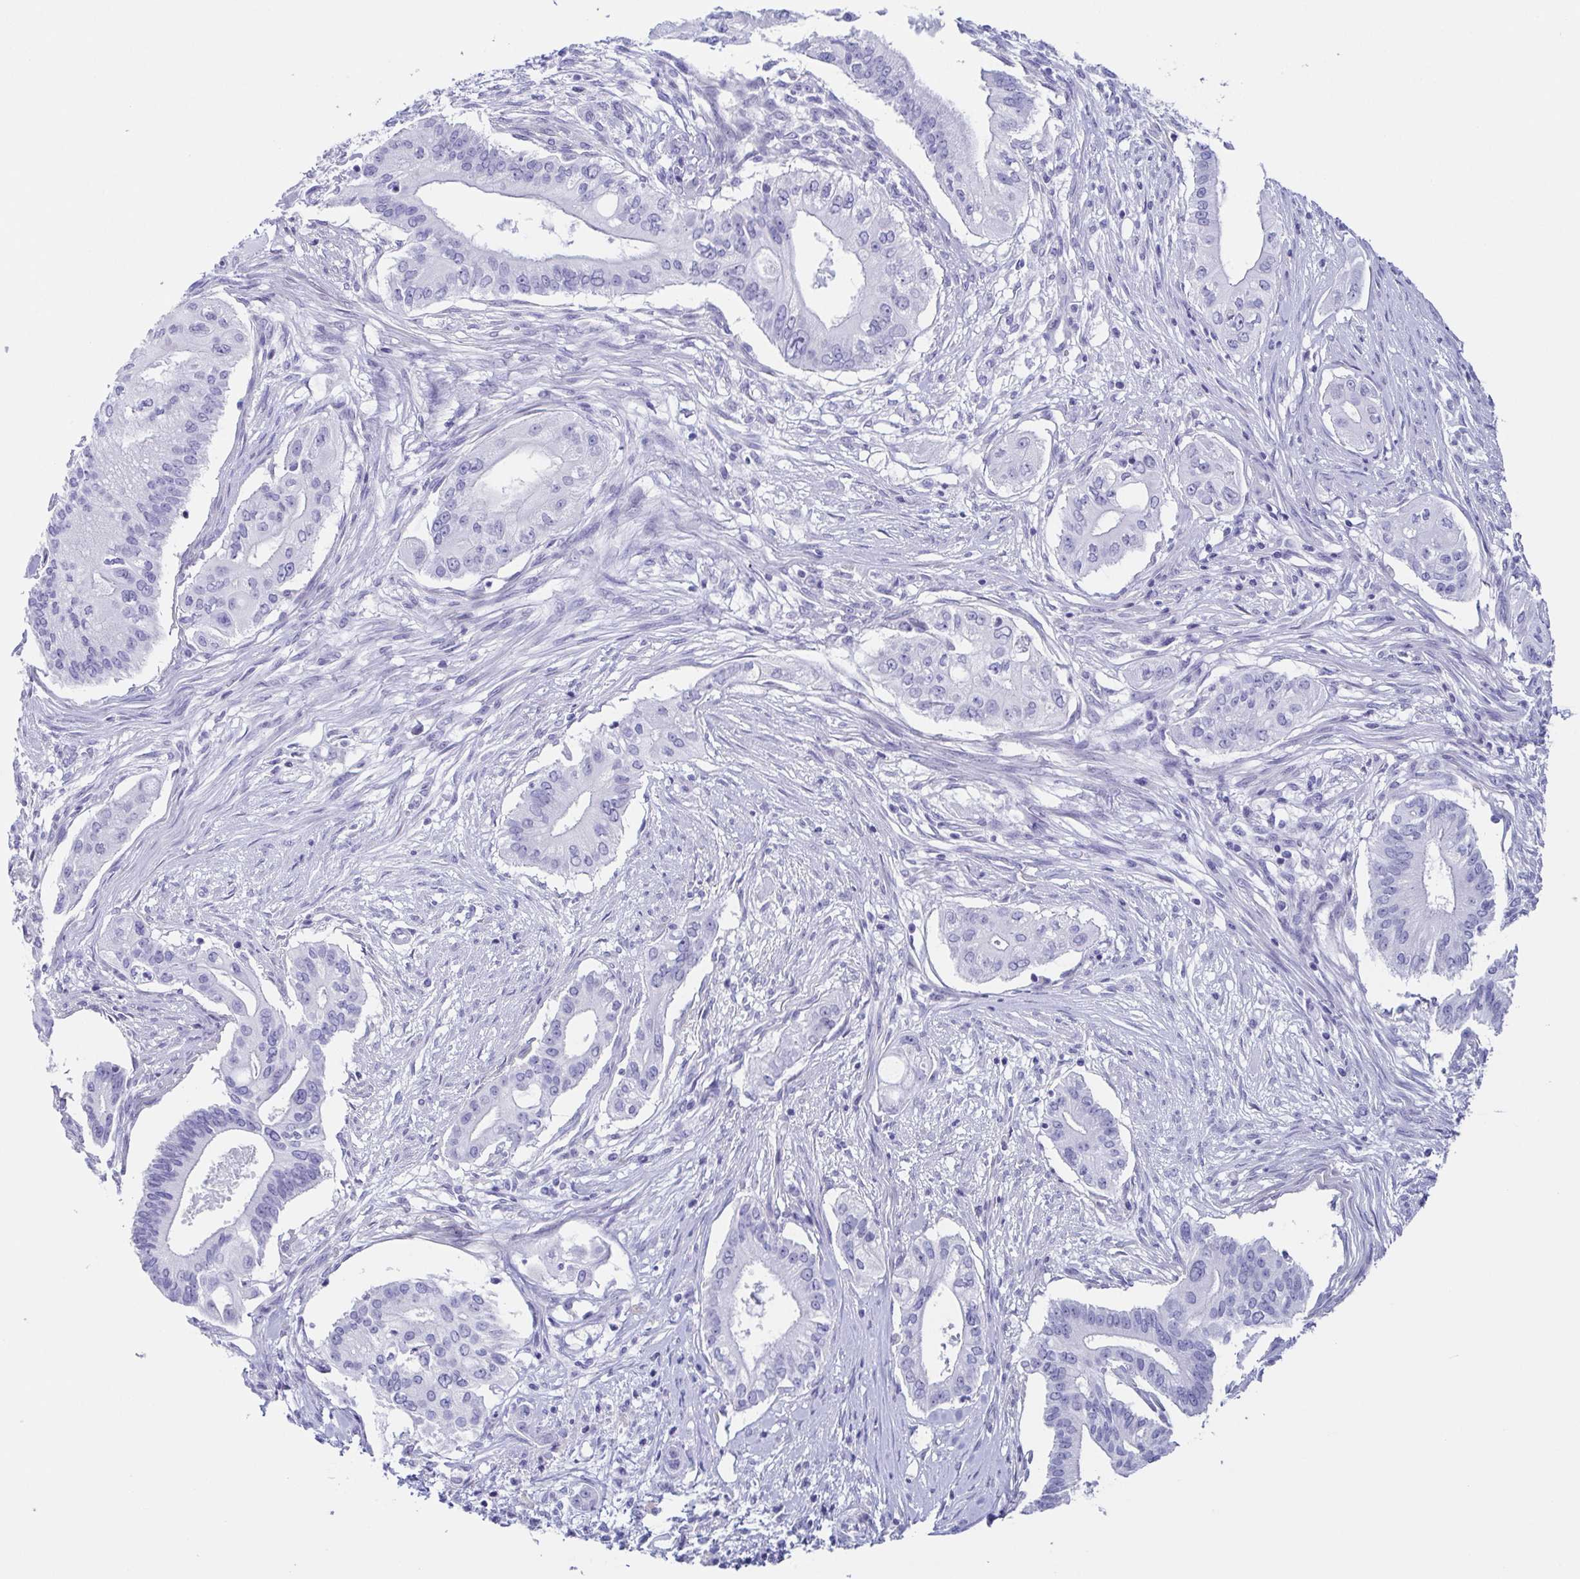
{"staining": {"intensity": "negative", "quantity": "none", "location": "none"}, "tissue": "pancreatic cancer", "cell_type": "Tumor cells", "image_type": "cancer", "snomed": [{"axis": "morphology", "description": "Adenocarcinoma, NOS"}, {"axis": "topography", "description": "Pancreas"}], "caption": "Tumor cells are negative for brown protein staining in adenocarcinoma (pancreatic). The staining is performed using DAB (3,3'-diaminobenzidine) brown chromogen with nuclei counter-stained in using hematoxylin.", "gene": "TNNT2", "patient": {"sex": "female", "age": 68}}